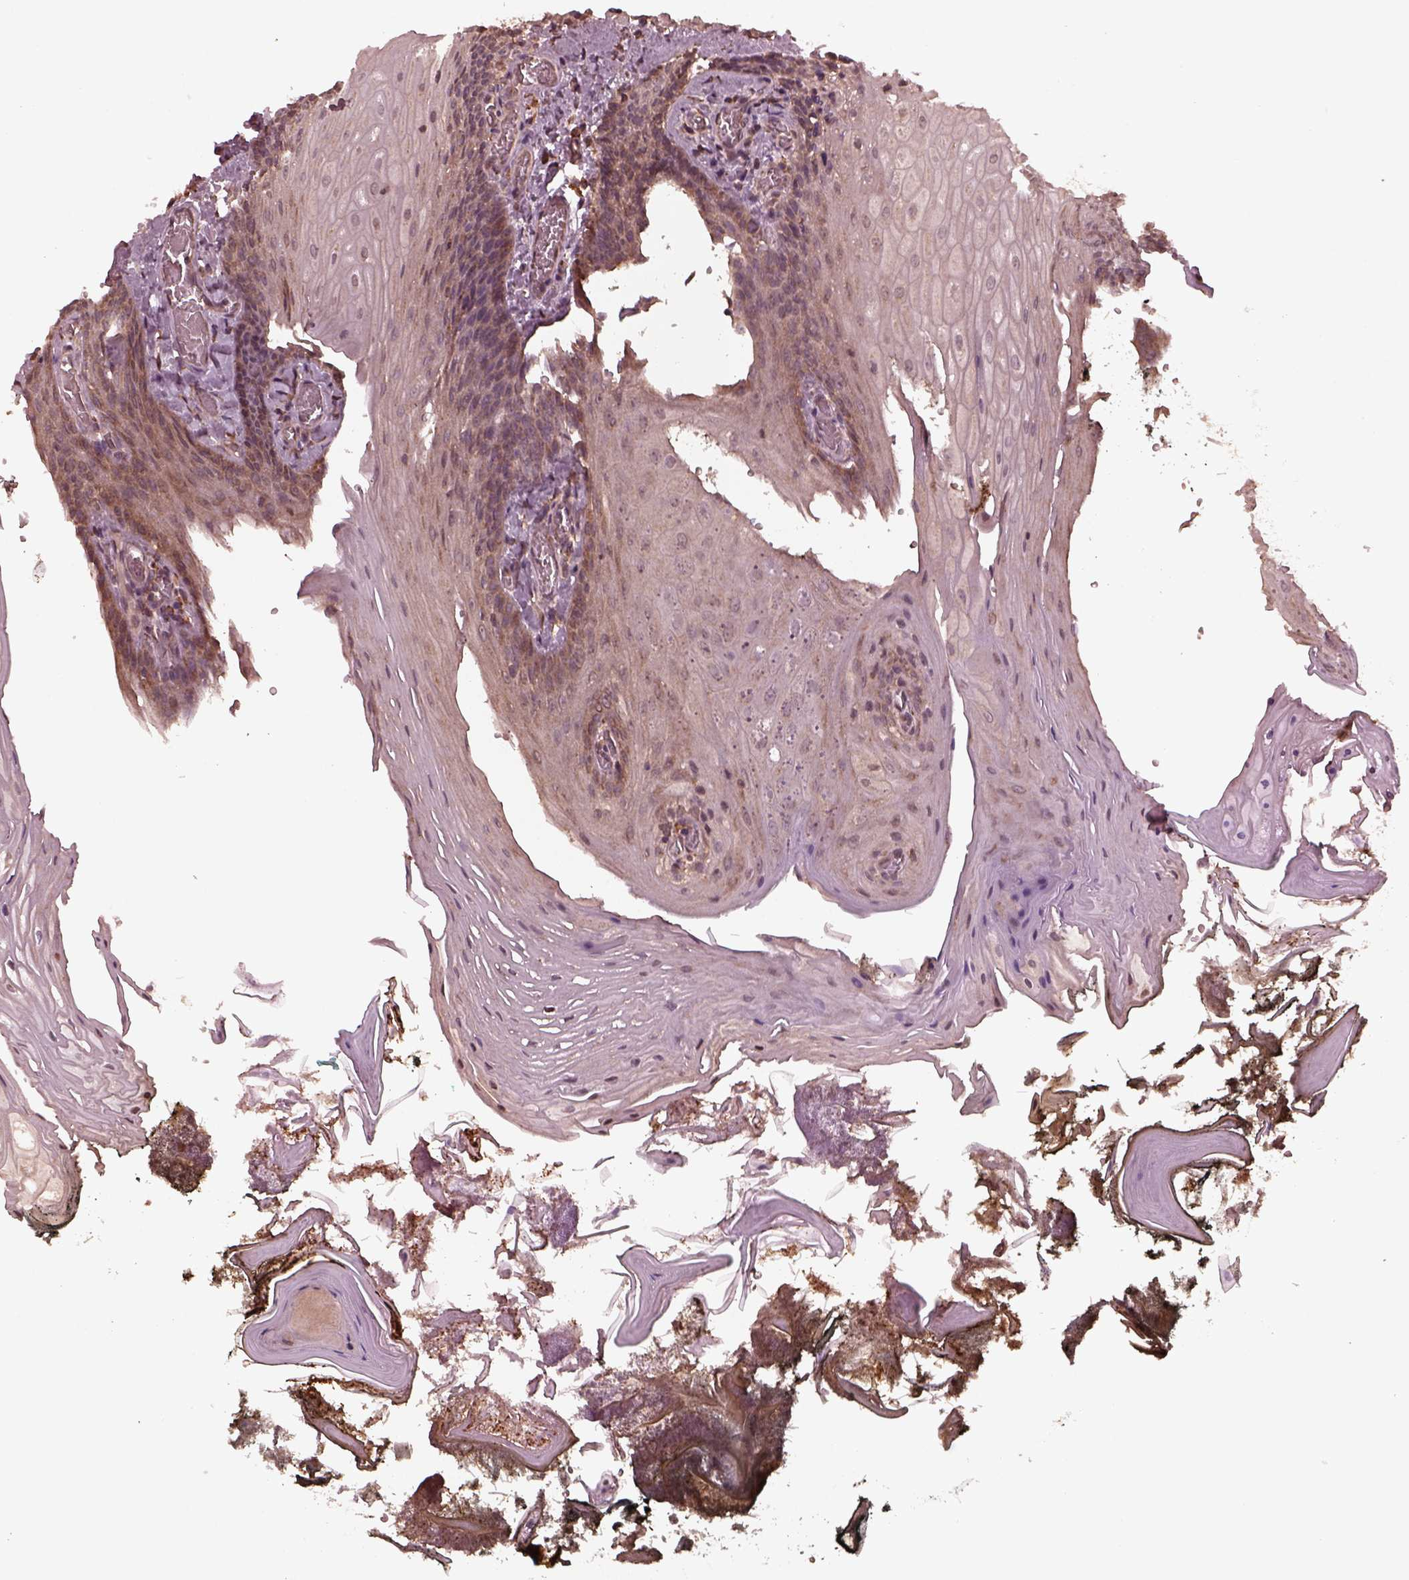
{"staining": {"intensity": "weak", "quantity": "25%-75%", "location": "cytoplasmic/membranous"}, "tissue": "oral mucosa", "cell_type": "Squamous epithelial cells", "image_type": "normal", "snomed": [{"axis": "morphology", "description": "Normal tissue, NOS"}, {"axis": "topography", "description": "Oral tissue"}], "caption": "A brown stain shows weak cytoplasmic/membranous positivity of a protein in squamous epithelial cells of unremarkable human oral mucosa.", "gene": "ZNF292", "patient": {"sex": "male", "age": 9}}